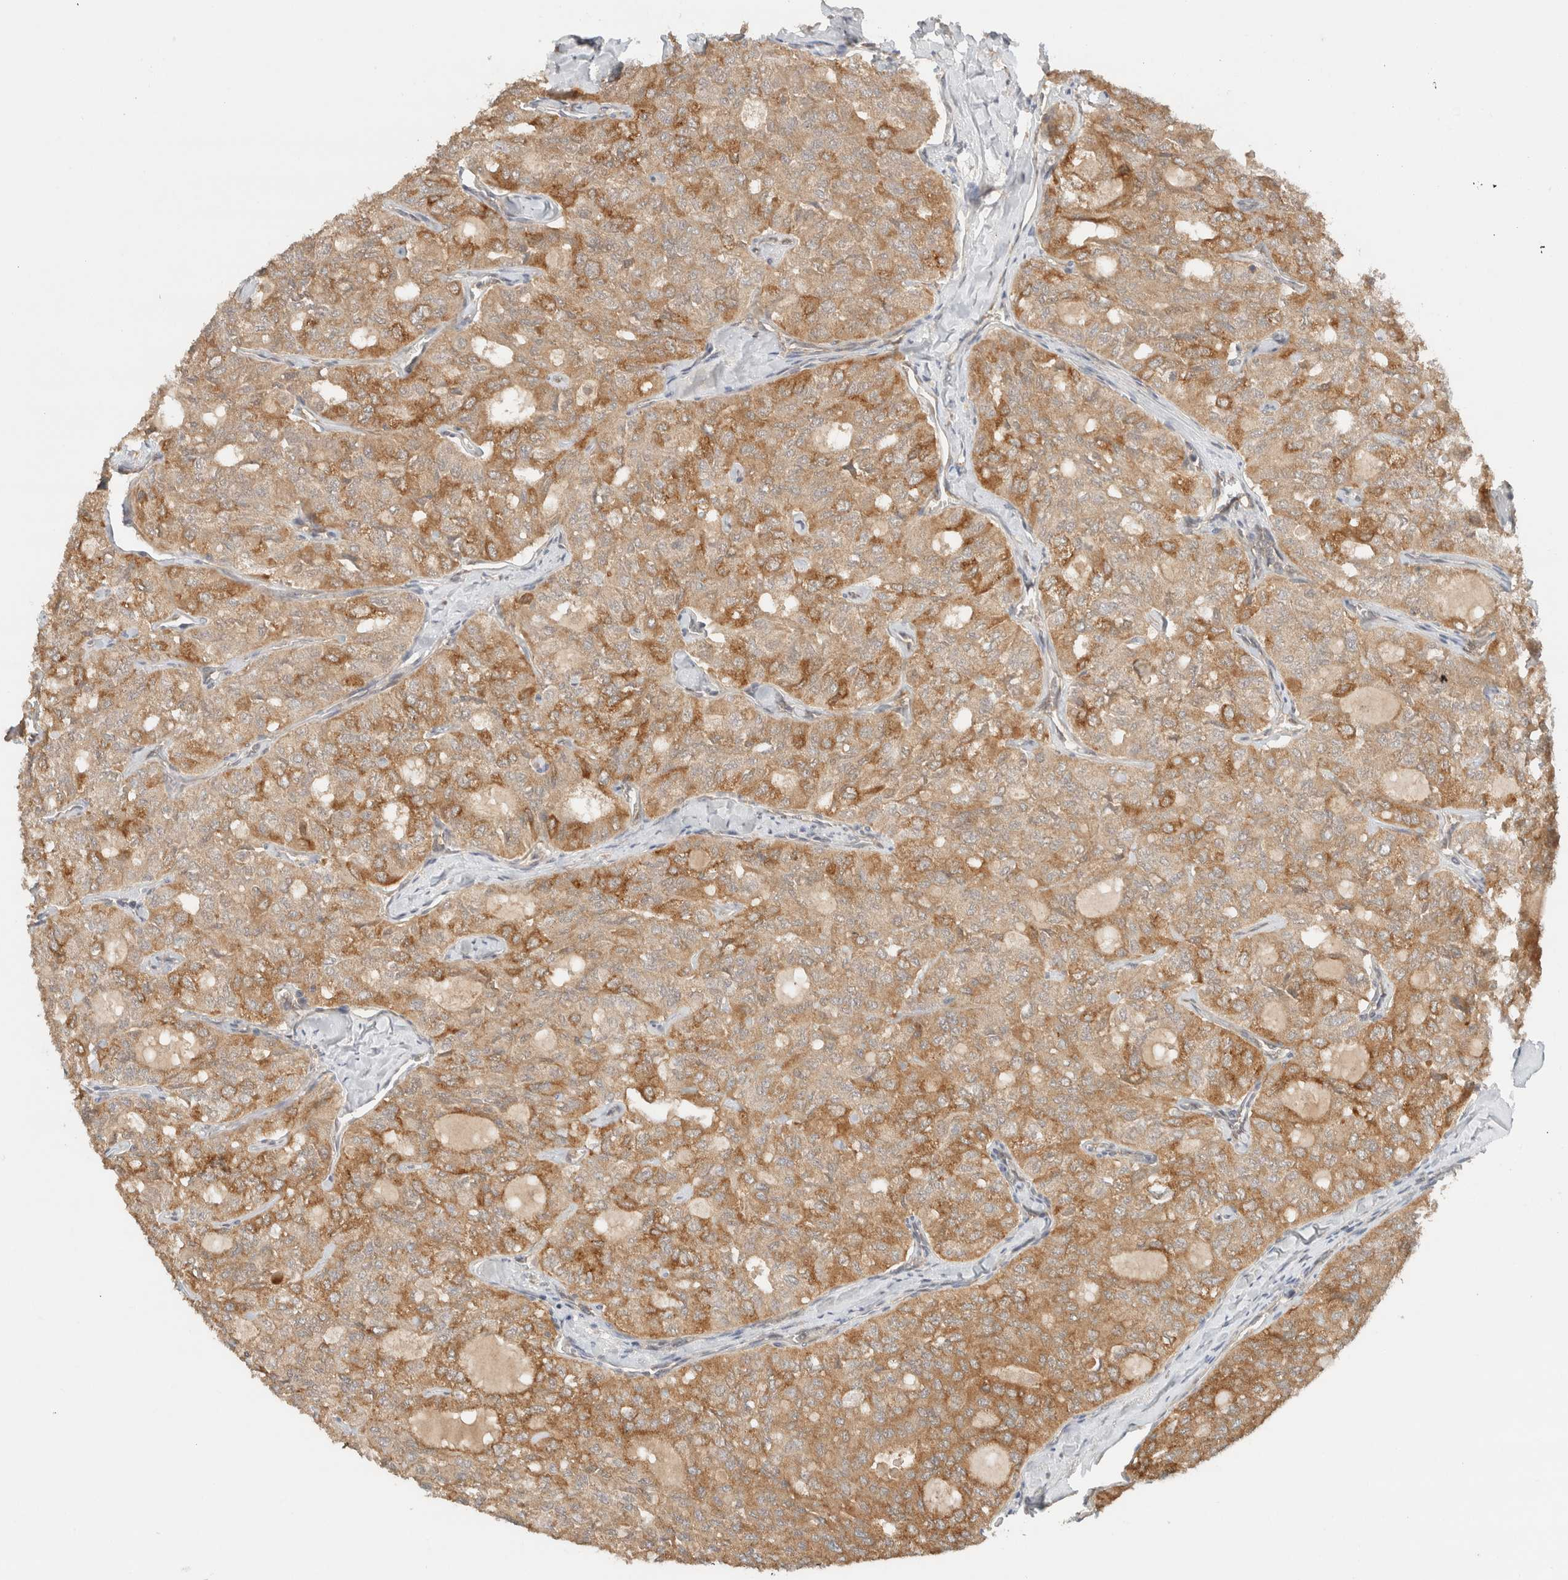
{"staining": {"intensity": "moderate", "quantity": ">75%", "location": "cytoplasmic/membranous"}, "tissue": "thyroid cancer", "cell_type": "Tumor cells", "image_type": "cancer", "snomed": [{"axis": "morphology", "description": "Follicular adenoma carcinoma, NOS"}, {"axis": "topography", "description": "Thyroid gland"}], "caption": "Thyroid cancer was stained to show a protein in brown. There is medium levels of moderate cytoplasmic/membranous positivity in about >75% of tumor cells. The protein of interest is shown in brown color, while the nuclei are stained blue.", "gene": "ARFGEF2", "patient": {"sex": "male", "age": 75}}